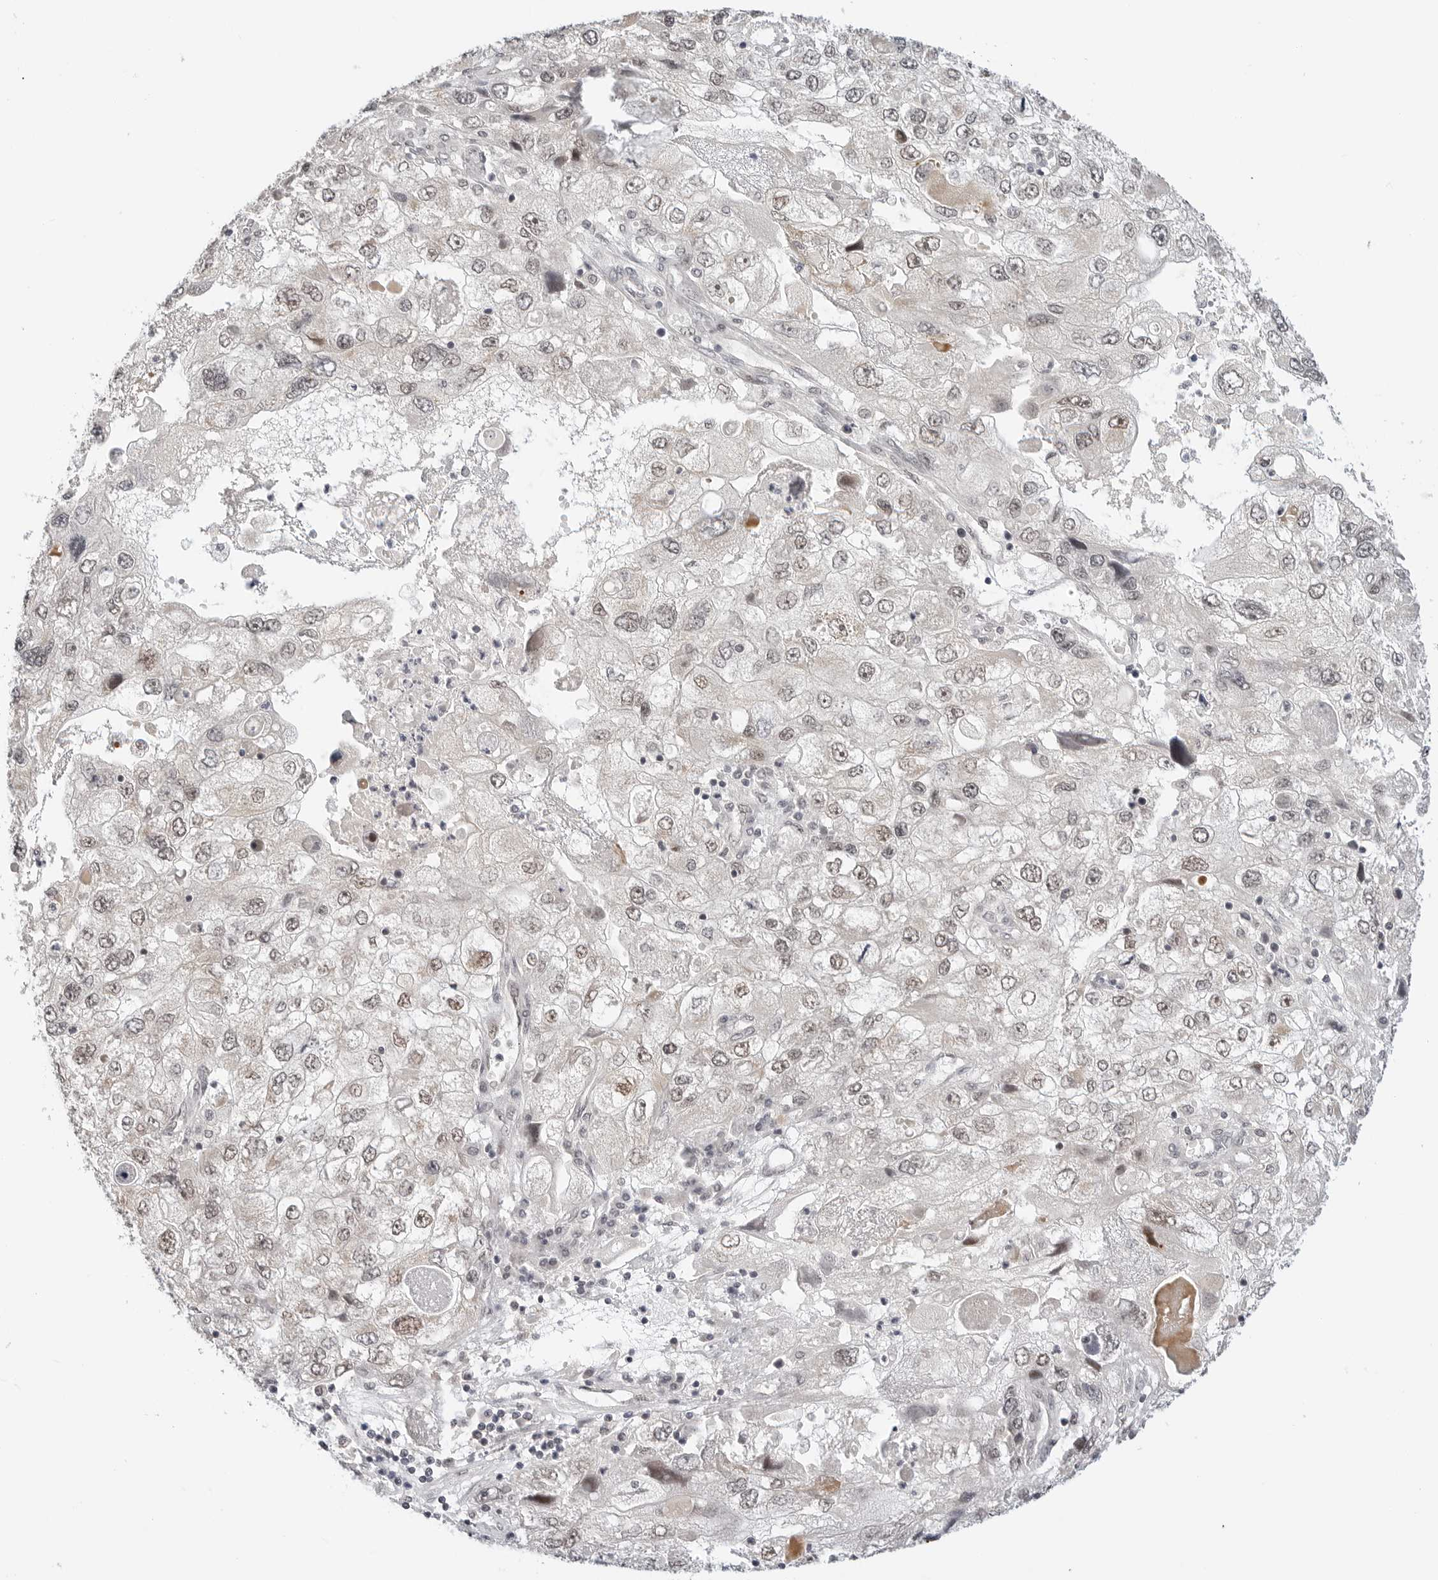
{"staining": {"intensity": "weak", "quantity": ">75%", "location": "nuclear"}, "tissue": "endometrial cancer", "cell_type": "Tumor cells", "image_type": "cancer", "snomed": [{"axis": "morphology", "description": "Adenocarcinoma, NOS"}, {"axis": "topography", "description": "Endometrium"}], "caption": "This is a photomicrograph of immunohistochemistry staining of endometrial cancer (adenocarcinoma), which shows weak staining in the nuclear of tumor cells.", "gene": "TSEN2", "patient": {"sex": "female", "age": 49}}